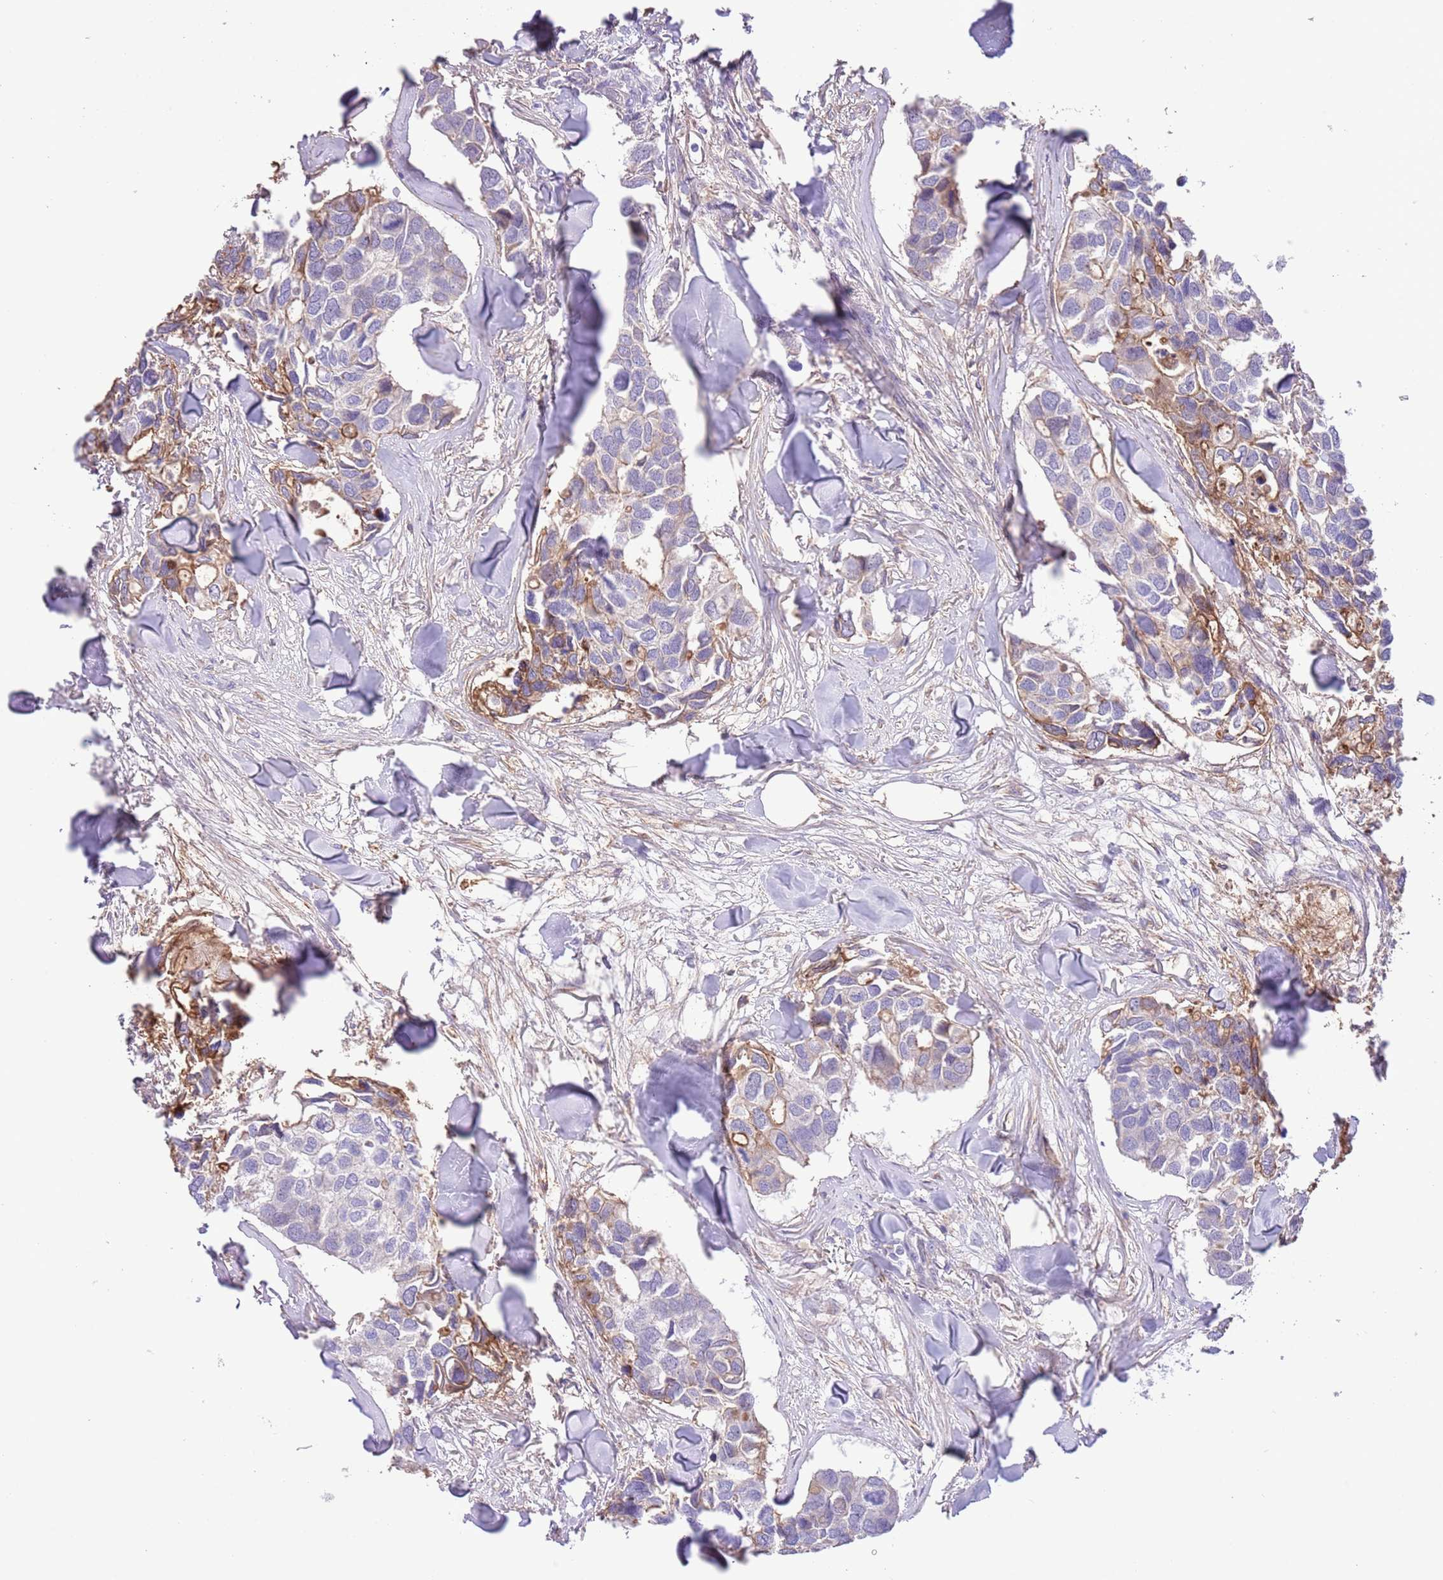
{"staining": {"intensity": "moderate", "quantity": "<25%", "location": "cytoplasmic/membranous"}, "tissue": "breast cancer", "cell_type": "Tumor cells", "image_type": "cancer", "snomed": [{"axis": "morphology", "description": "Duct carcinoma"}, {"axis": "topography", "description": "Breast"}], "caption": "A high-resolution histopathology image shows immunohistochemistry (IHC) staining of invasive ductal carcinoma (breast), which exhibits moderate cytoplasmic/membranous expression in approximately <25% of tumor cells.", "gene": "IGF1", "patient": {"sex": "female", "age": 83}}